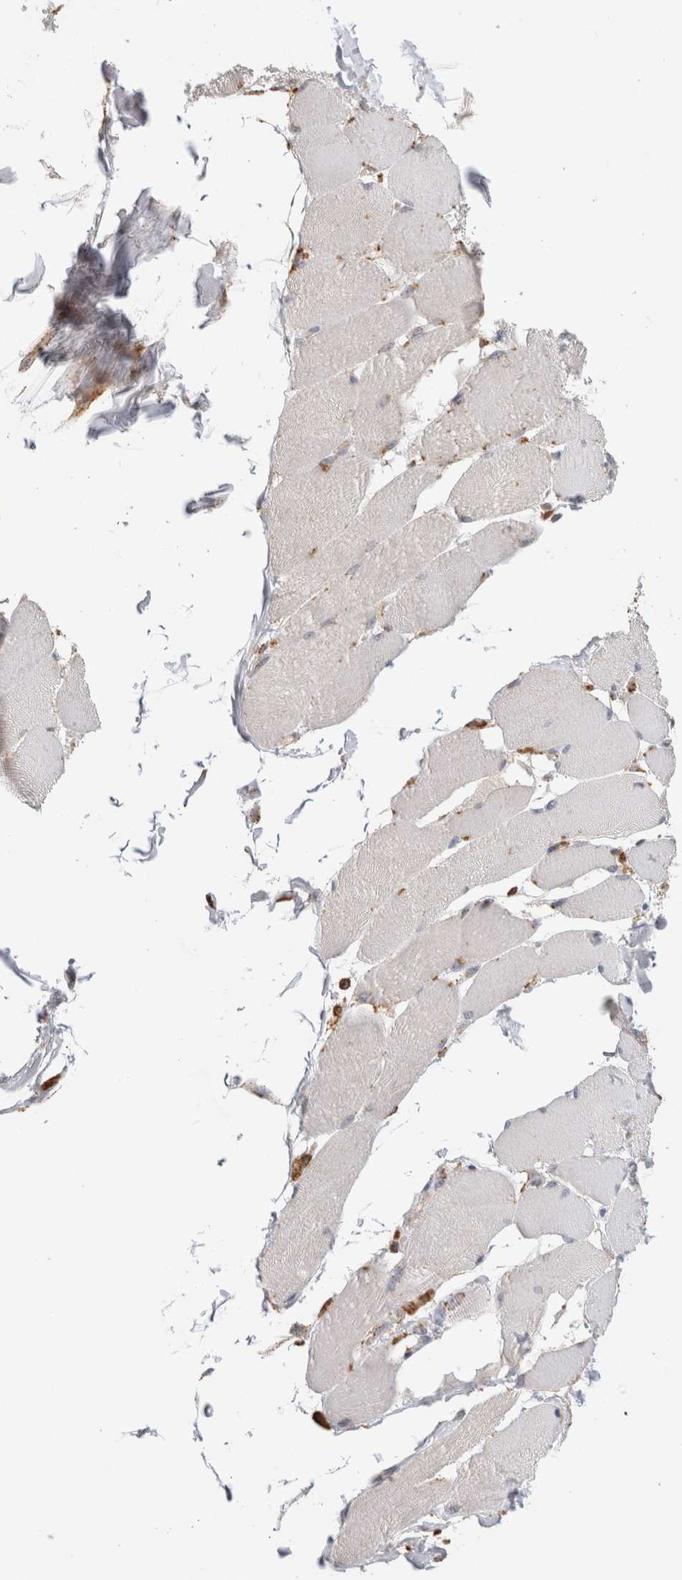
{"staining": {"intensity": "weak", "quantity": "25%-75%", "location": "cytoplasmic/membranous"}, "tissue": "skeletal muscle", "cell_type": "Myocytes", "image_type": "normal", "snomed": [{"axis": "morphology", "description": "Normal tissue, NOS"}, {"axis": "topography", "description": "Skin"}, {"axis": "topography", "description": "Skeletal muscle"}], "caption": "Skeletal muscle stained with IHC demonstrates weak cytoplasmic/membranous expression in about 25%-75% of myocytes.", "gene": "GNS", "patient": {"sex": "male", "age": 83}}